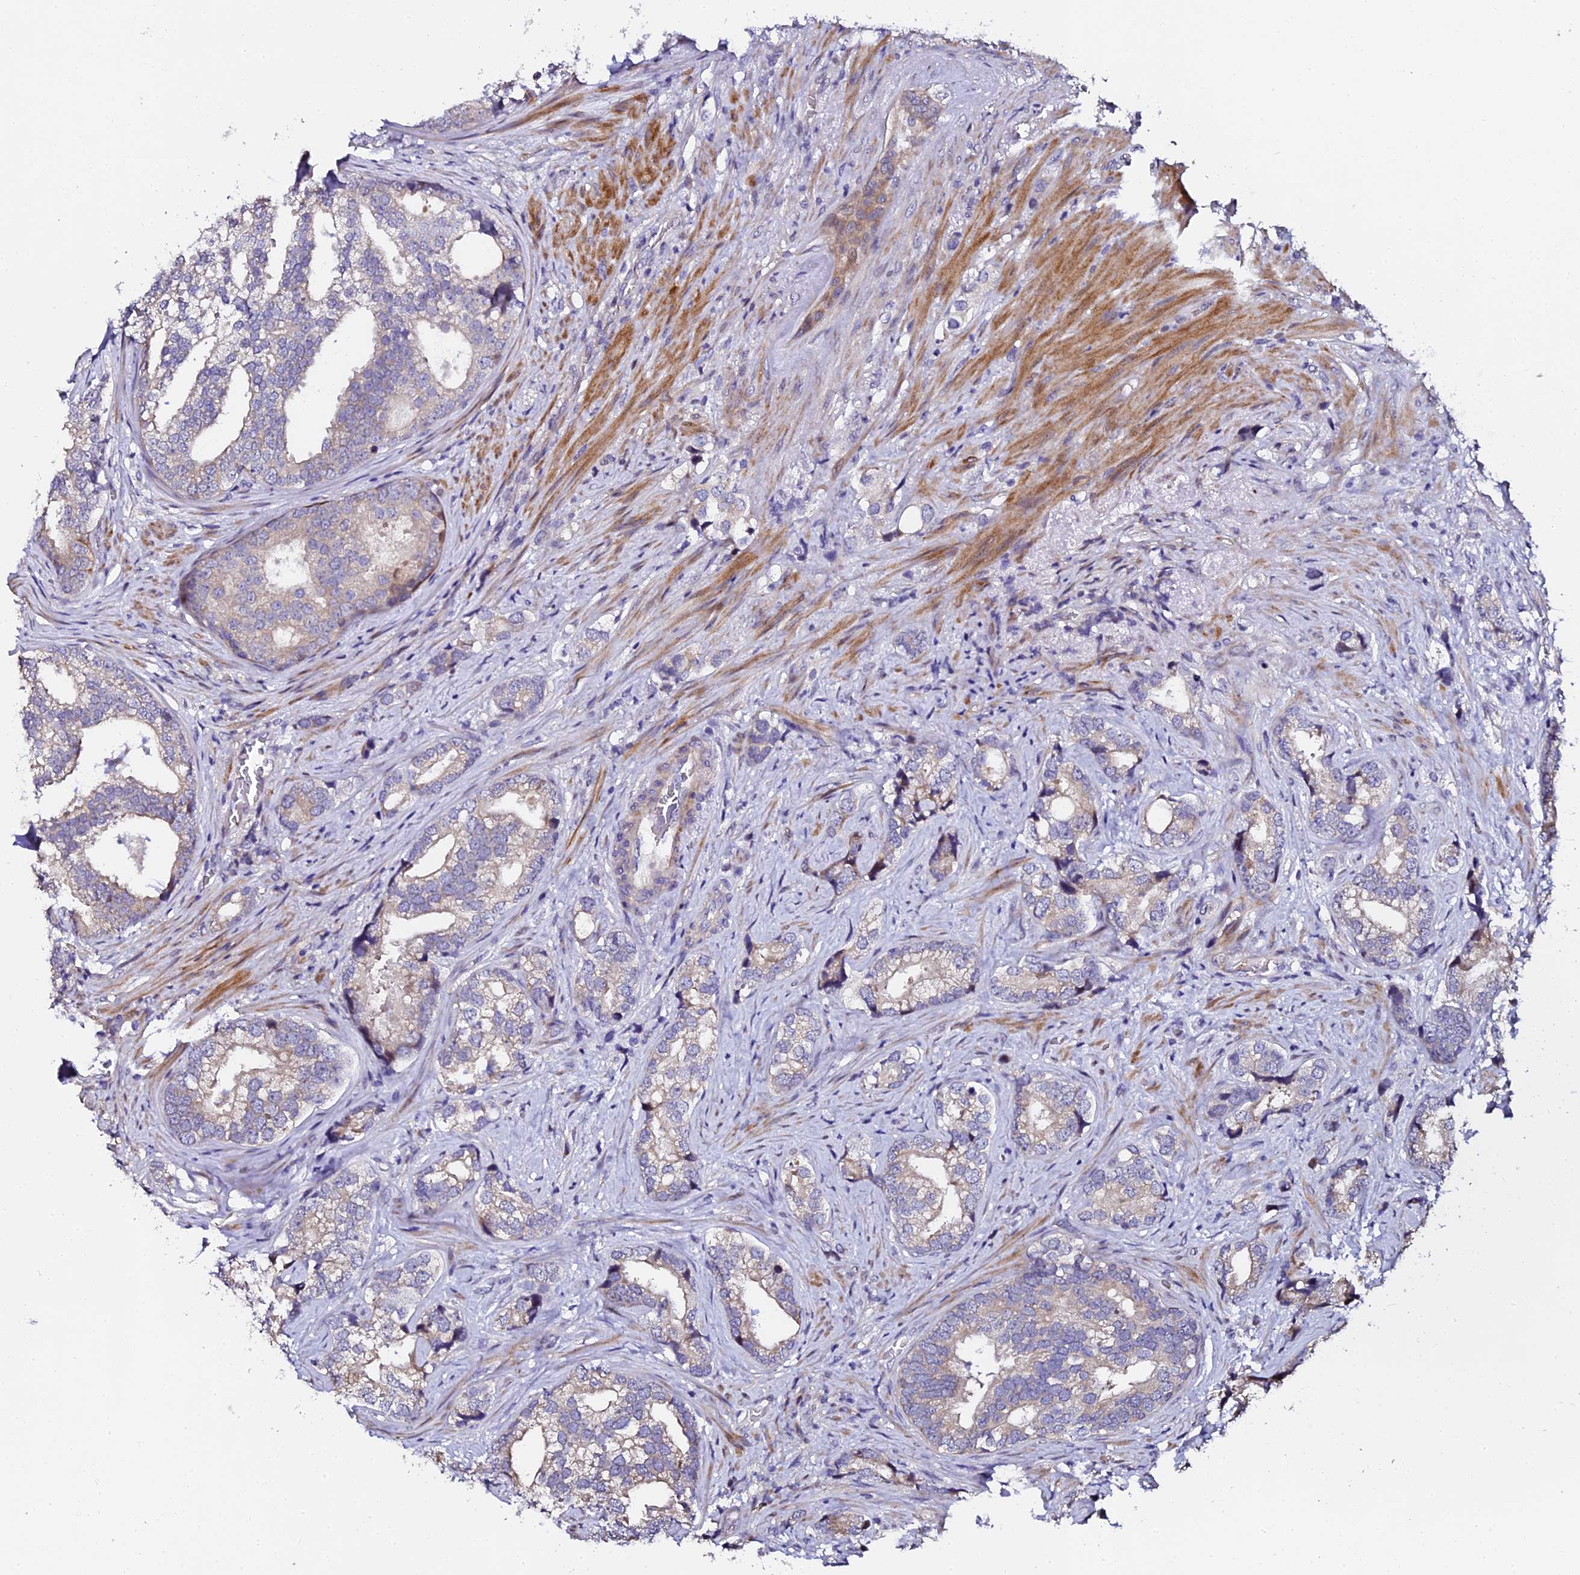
{"staining": {"intensity": "negative", "quantity": "none", "location": "none"}, "tissue": "prostate cancer", "cell_type": "Tumor cells", "image_type": "cancer", "snomed": [{"axis": "morphology", "description": "Adenocarcinoma, High grade"}, {"axis": "topography", "description": "Prostate"}], "caption": "DAB (3,3'-diaminobenzidine) immunohistochemical staining of human prostate cancer (adenocarcinoma (high-grade)) displays no significant positivity in tumor cells. (Immunohistochemistry, brightfield microscopy, high magnification).", "gene": "GPN3", "patient": {"sex": "male", "age": 75}}